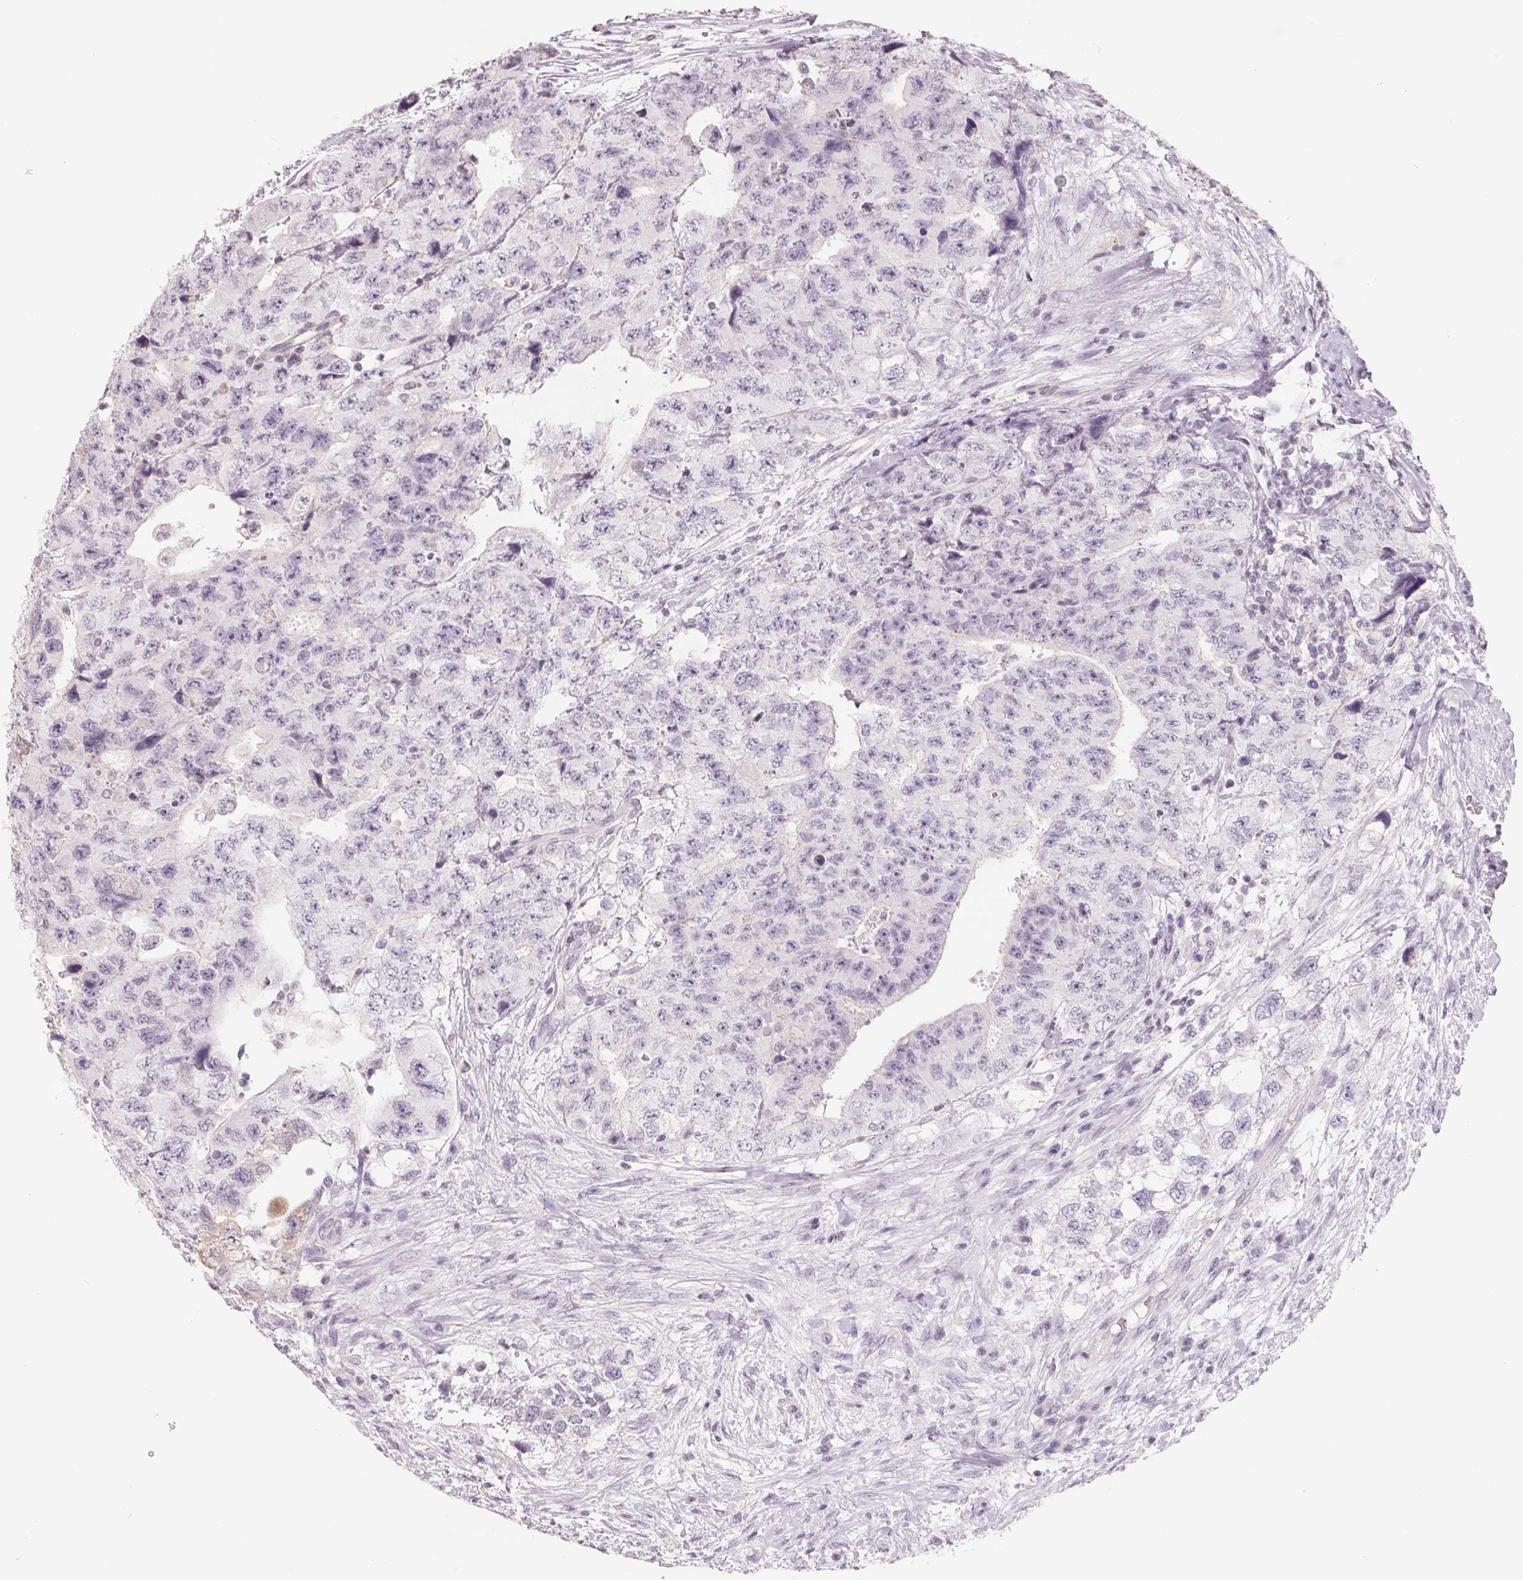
{"staining": {"intensity": "negative", "quantity": "none", "location": "none"}, "tissue": "testis cancer", "cell_type": "Tumor cells", "image_type": "cancer", "snomed": [{"axis": "morphology", "description": "Carcinoma, Embryonal, NOS"}, {"axis": "topography", "description": "Testis"}], "caption": "Testis cancer (embryonal carcinoma) stained for a protein using immunohistochemistry (IHC) reveals no staining tumor cells.", "gene": "FTCD", "patient": {"sex": "male", "age": 24}}